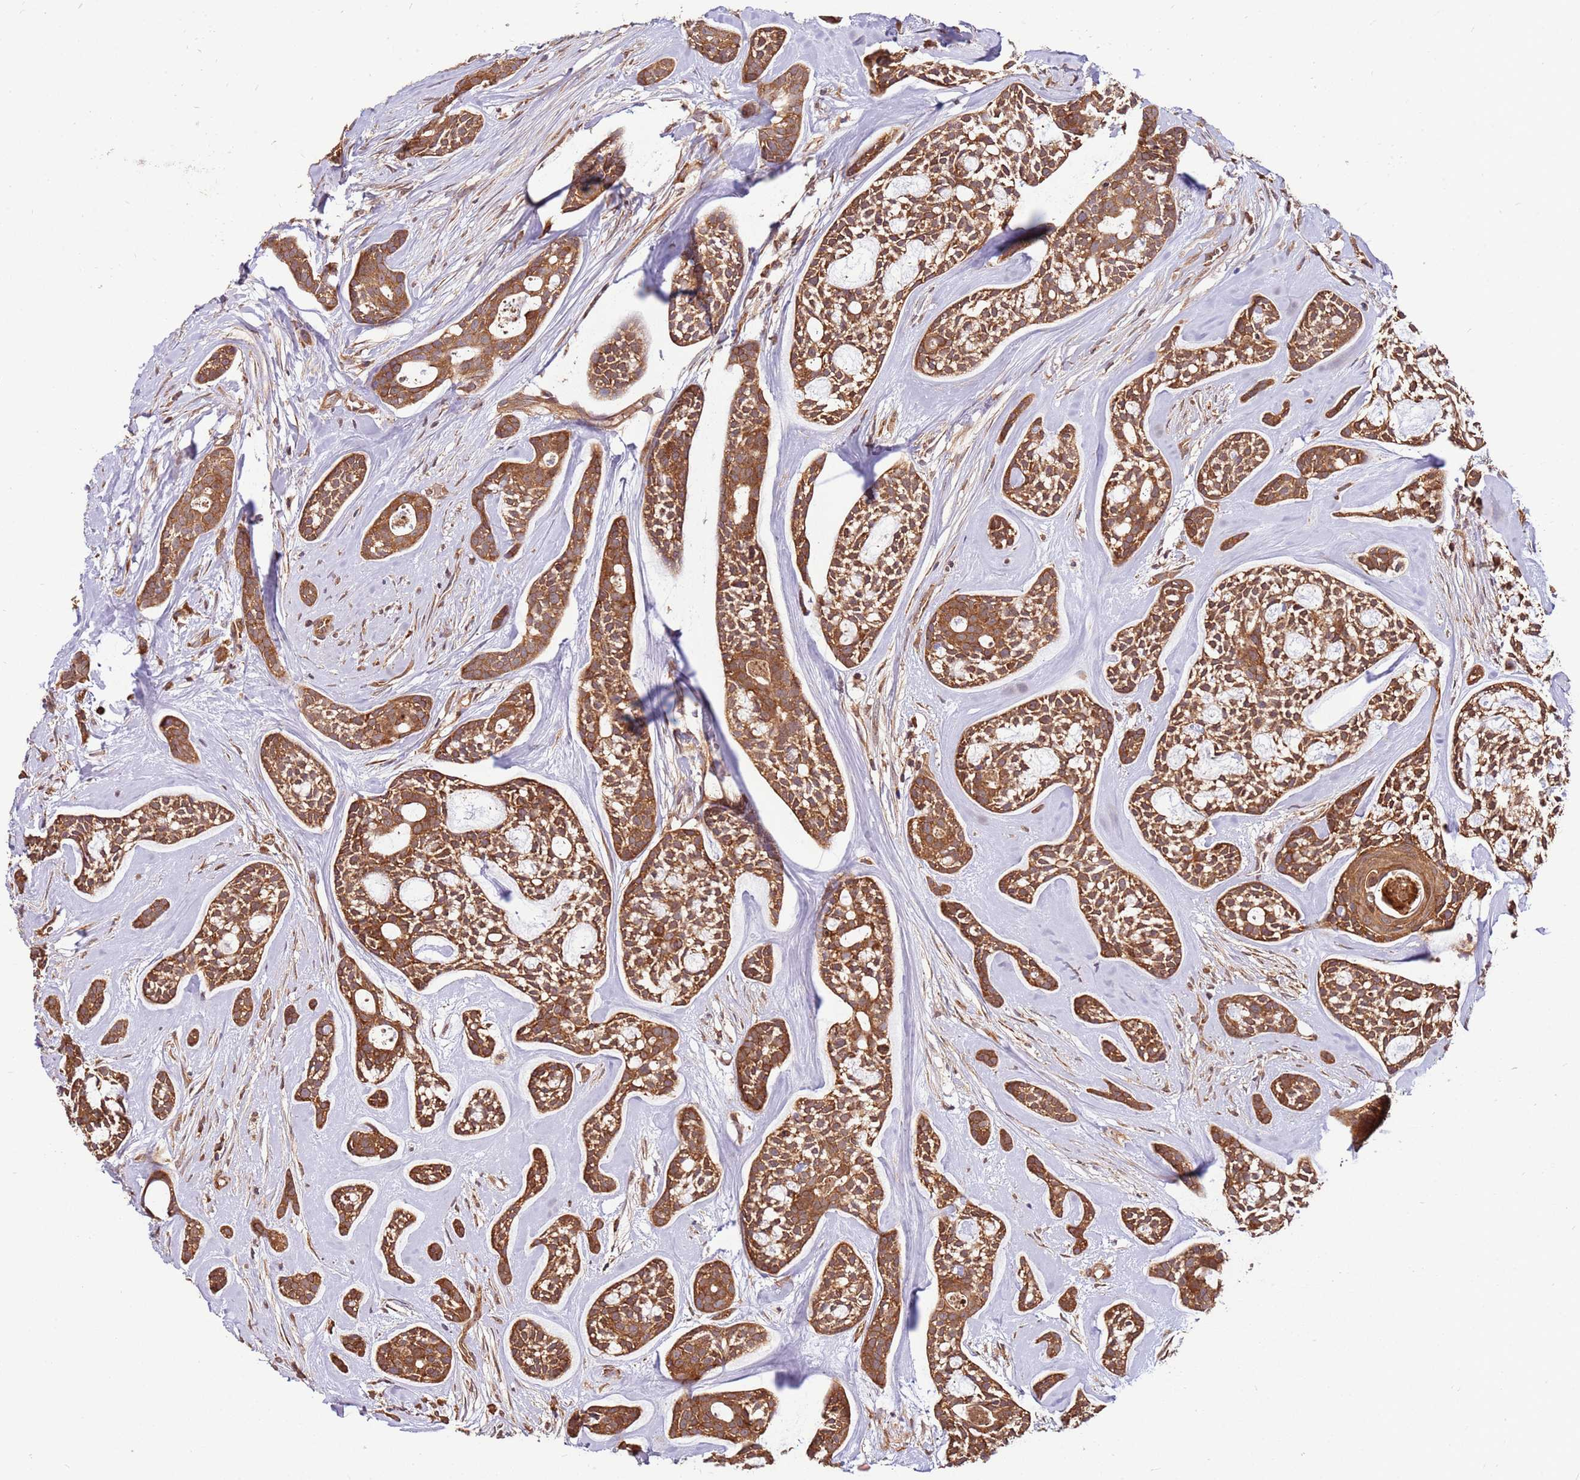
{"staining": {"intensity": "strong", "quantity": ">75%", "location": "cytoplasmic/membranous"}, "tissue": "head and neck cancer", "cell_type": "Tumor cells", "image_type": "cancer", "snomed": [{"axis": "morphology", "description": "Adenocarcinoma, NOS"}, {"axis": "topography", "description": "Subcutis"}, {"axis": "topography", "description": "Head-Neck"}], "caption": "Protein expression by immunohistochemistry shows strong cytoplasmic/membranous expression in approximately >75% of tumor cells in adenocarcinoma (head and neck).", "gene": "SLC44A5", "patient": {"sex": "female", "age": 73}}